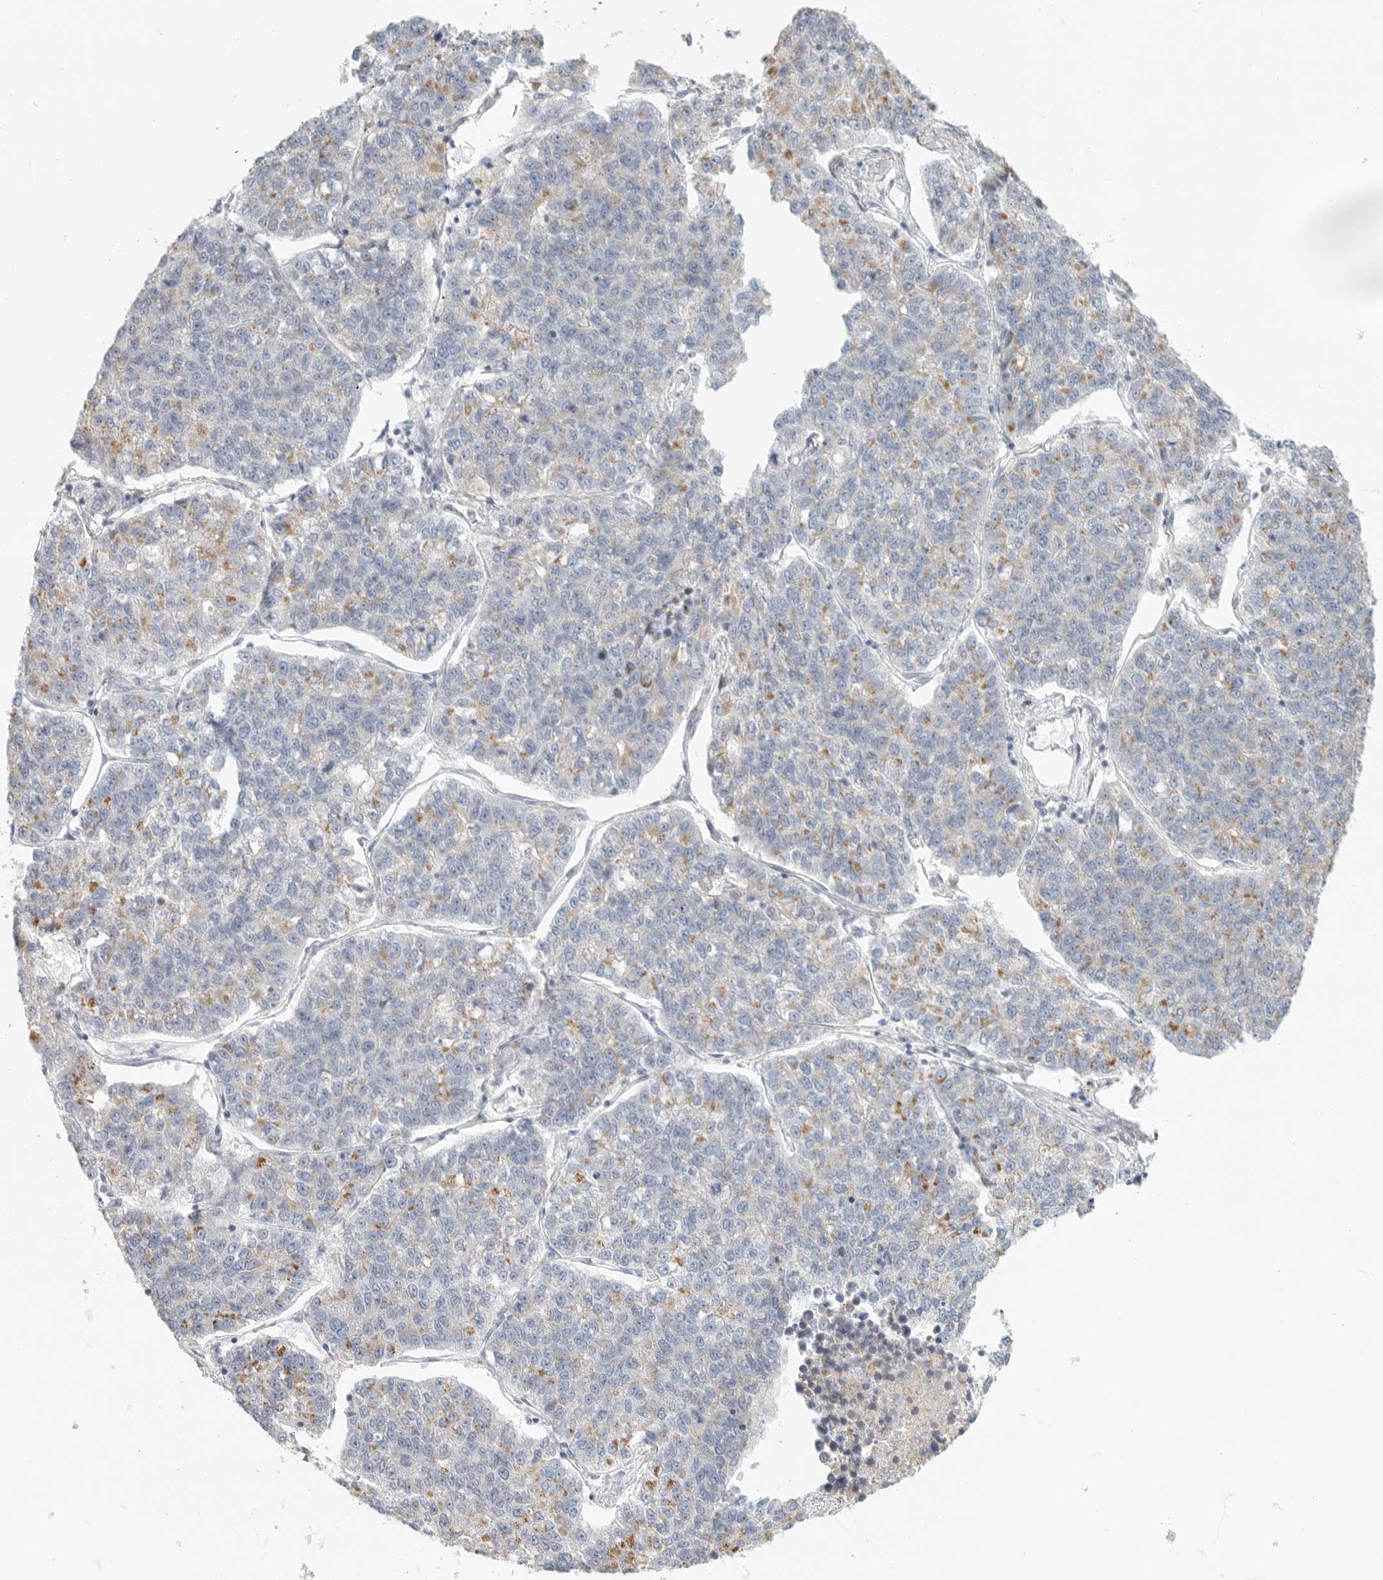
{"staining": {"intensity": "moderate", "quantity": "<25%", "location": "cytoplasmic/membranous"}, "tissue": "lung cancer", "cell_type": "Tumor cells", "image_type": "cancer", "snomed": [{"axis": "morphology", "description": "Adenocarcinoma, NOS"}, {"axis": "topography", "description": "Lung"}], "caption": "Immunohistochemistry (IHC) photomicrograph of neoplastic tissue: adenocarcinoma (lung) stained using immunohistochemistry (IHC) exhibits low levels of moderate protein expression localized specifically in the cytoplasmic/membranous of tumor cells, appearing as a cytoplasmic/membranous brown color.", "gene": "SLC25A26", "patient": {"sex": "male", "age": 49}}